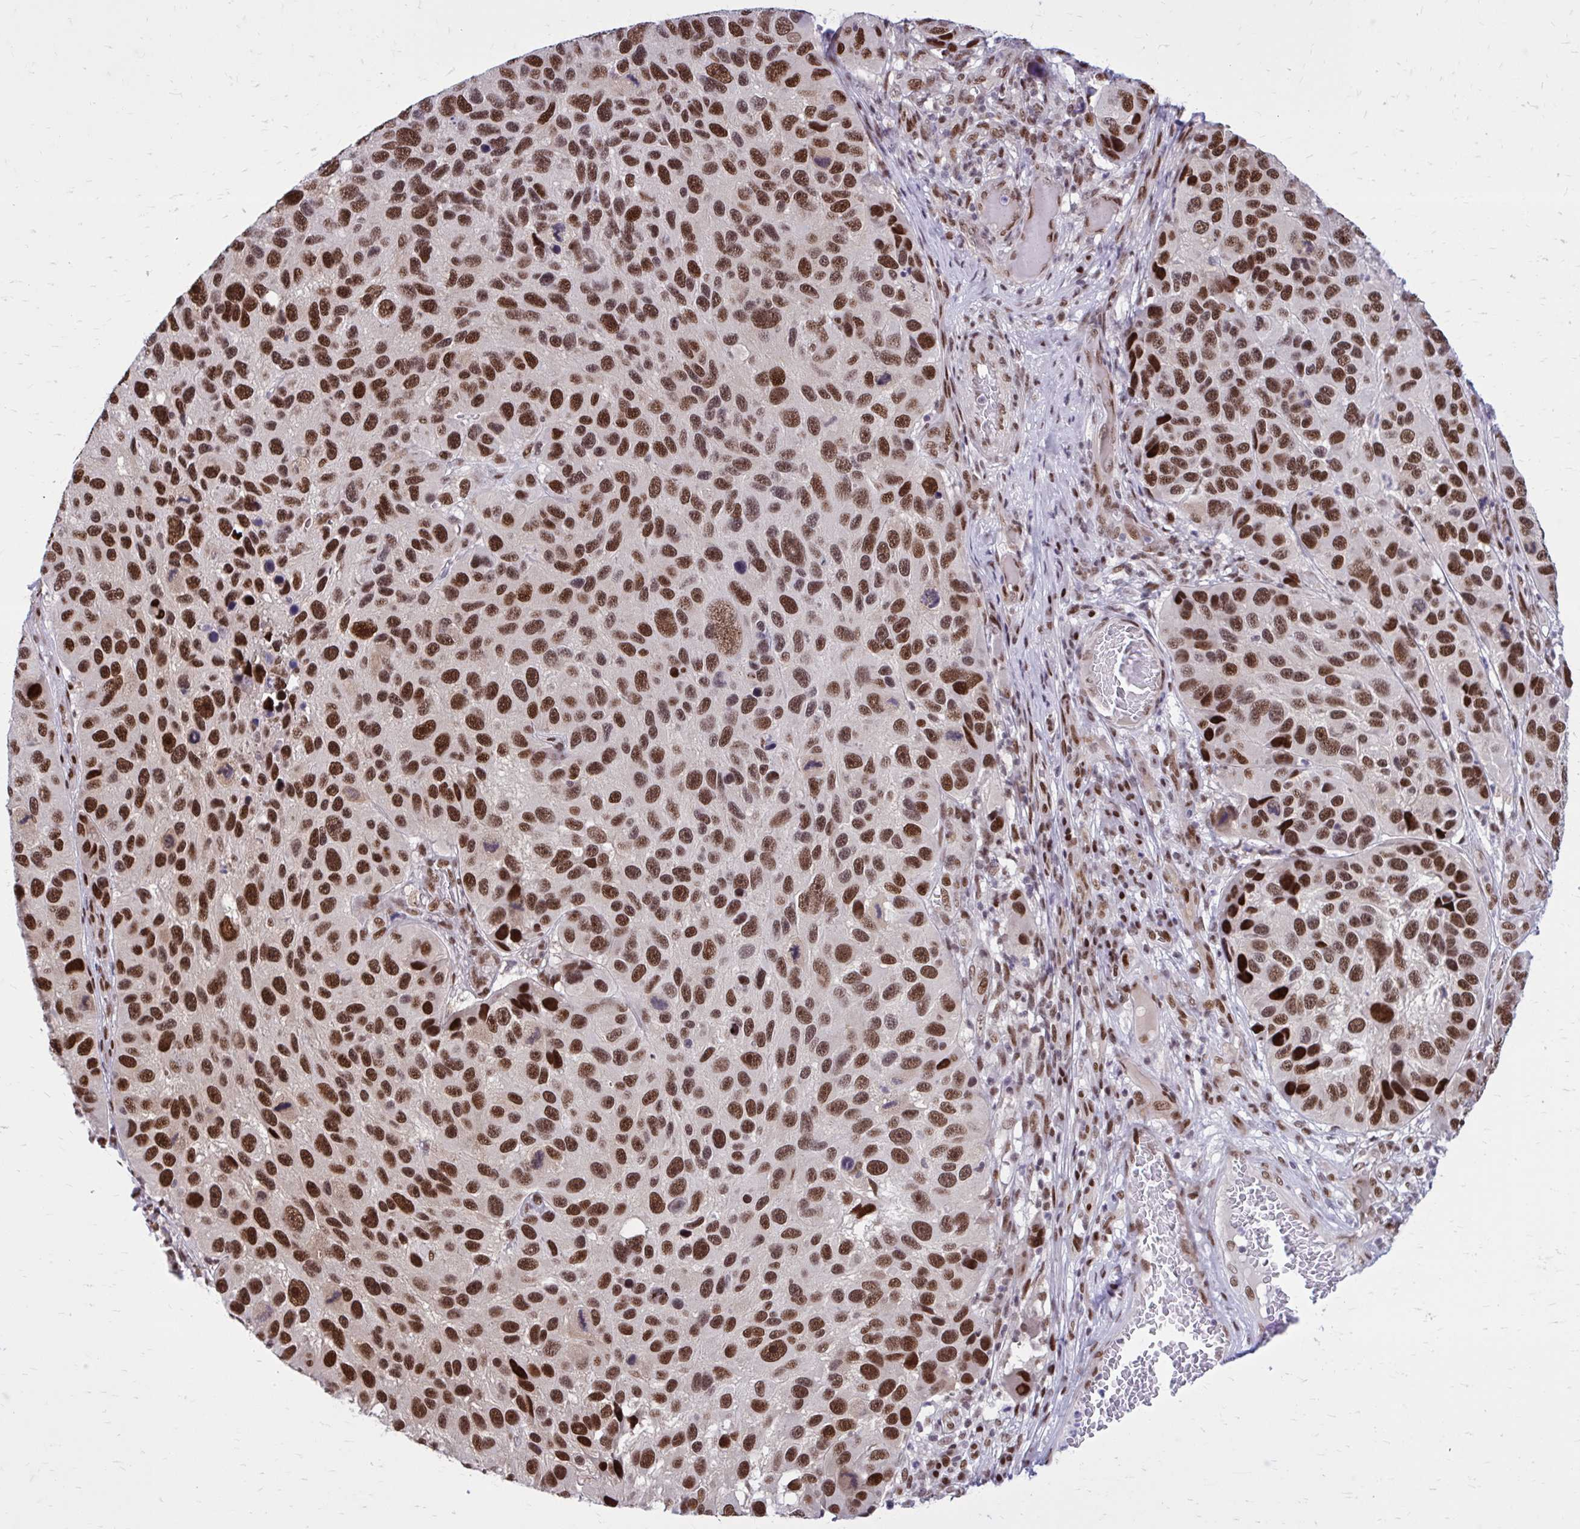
{"staining": {"intensity": "strong", "quantity": "25%-75%", "location": "nuclear"}, "tissue": "melanoma", "cell_type": "Tumor cells", "image_type": "cancer", "snomed": [{"axis": "morphology", "description": "Malignant melanoma, NOS"}, {"axis": "topography", "description": "Skin"}], "caption": "Immunohistochemical staining of malignant melanoma demonstrates high levels of strong nuclear protein positivity in approximately 25%-75% of tumor cells.", "gene": "PSME4", "patient": {"sex": "male", "age": 53}}